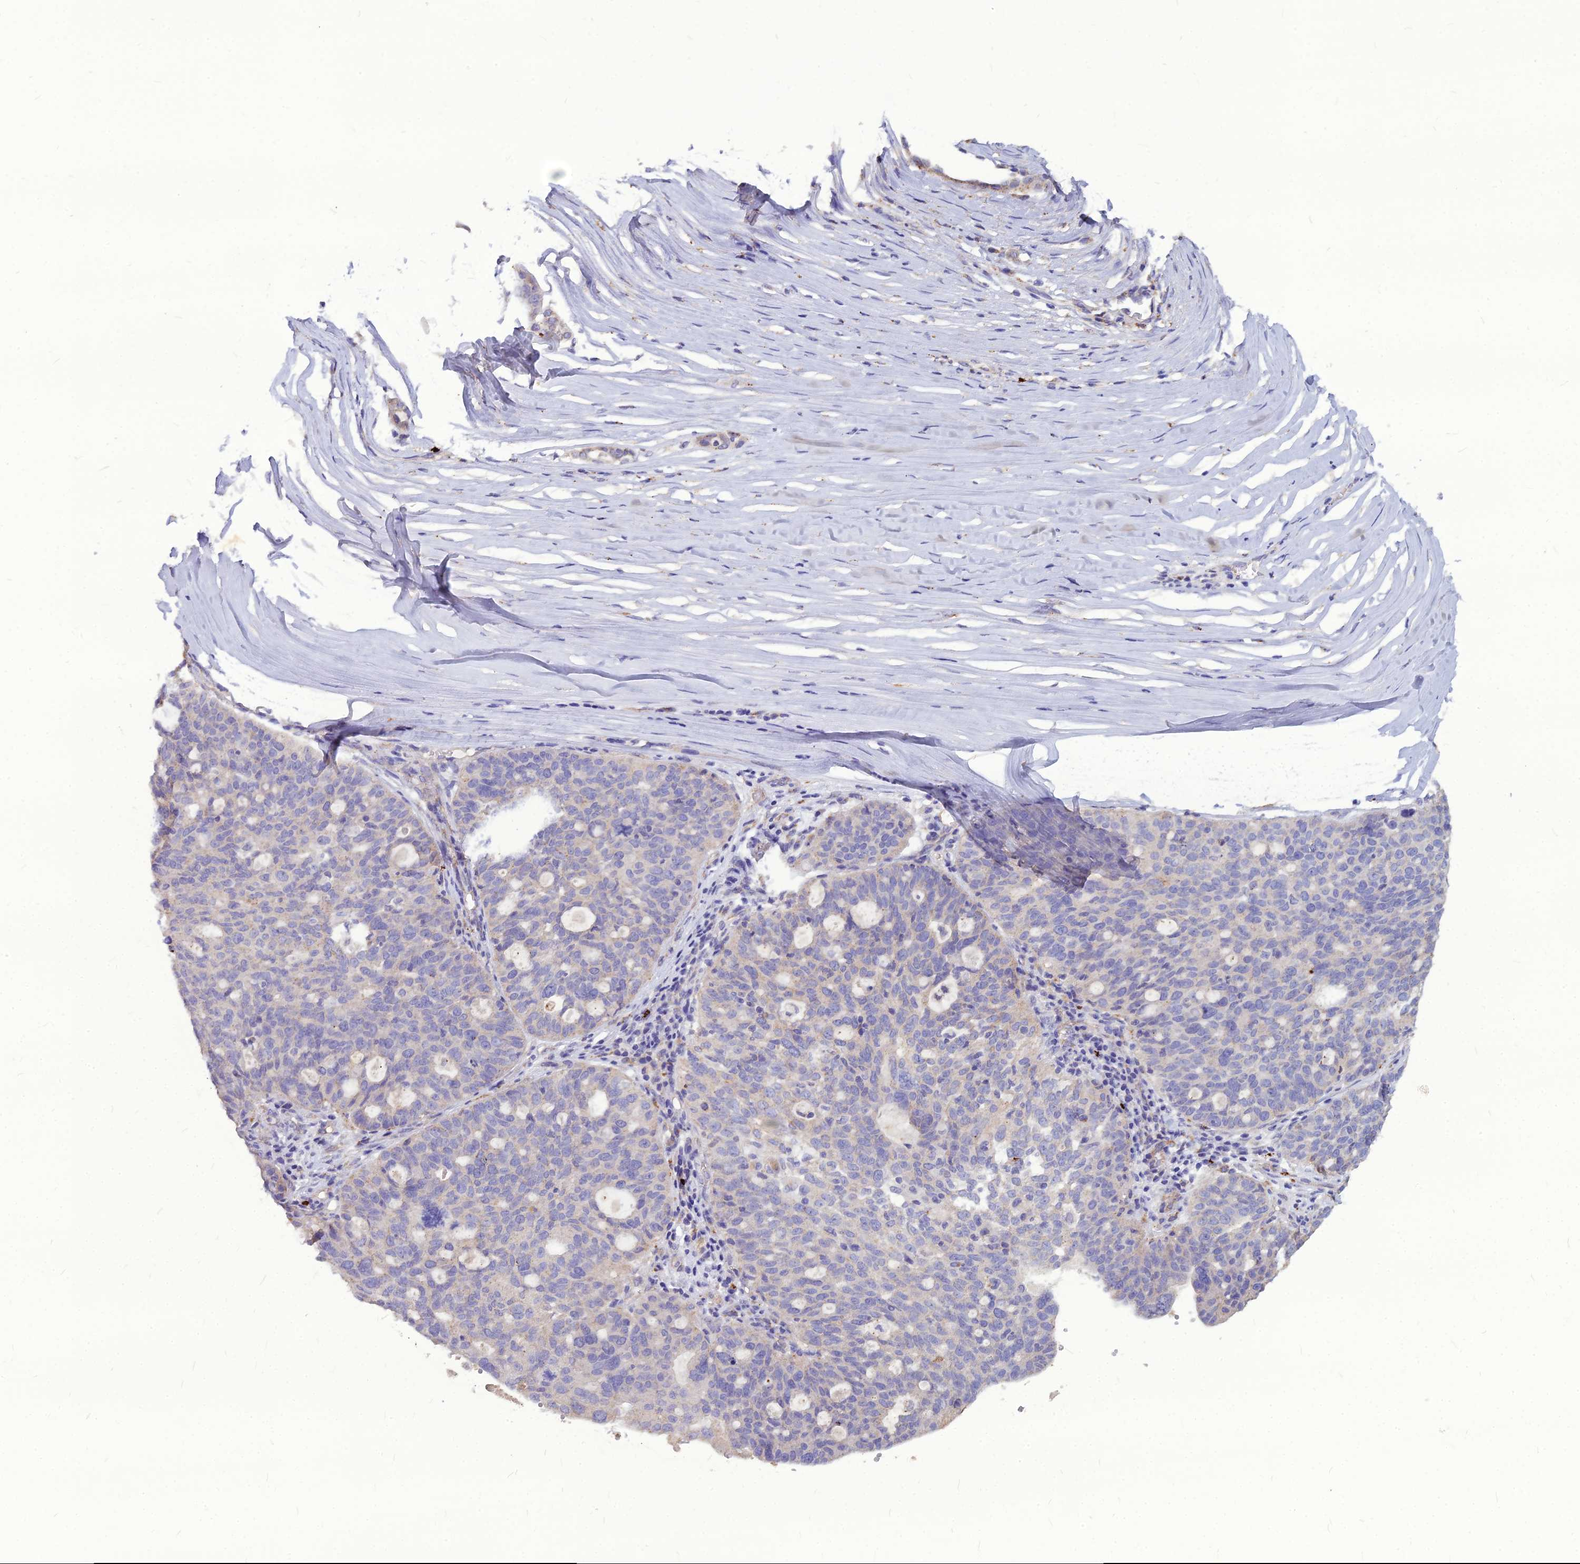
{"staining": {"intensity": "negative", "quantity": "none", "location": "none"}, "tissue": "ovarian cancer", "cell_type": "Tumor cells", "image_type": "cancer", "snomed": [{"axis": "morphology", "description": "Cystadenocarcinoma, serous, NOS"}, {"axis": "topography", "description": "Ovary"}], "caption": "DAB (3,3'-diaminobenzidine) immunohistochemical staining of human ovarian cancer (serous cystadenocarcinoma) displays no significant expression in tumor cells. (Immunohistochemistry (ihc), brightfield microscopy, high magnification).", "gene": "PCED1B", "patient": {"sex": "female", "age": 59}}